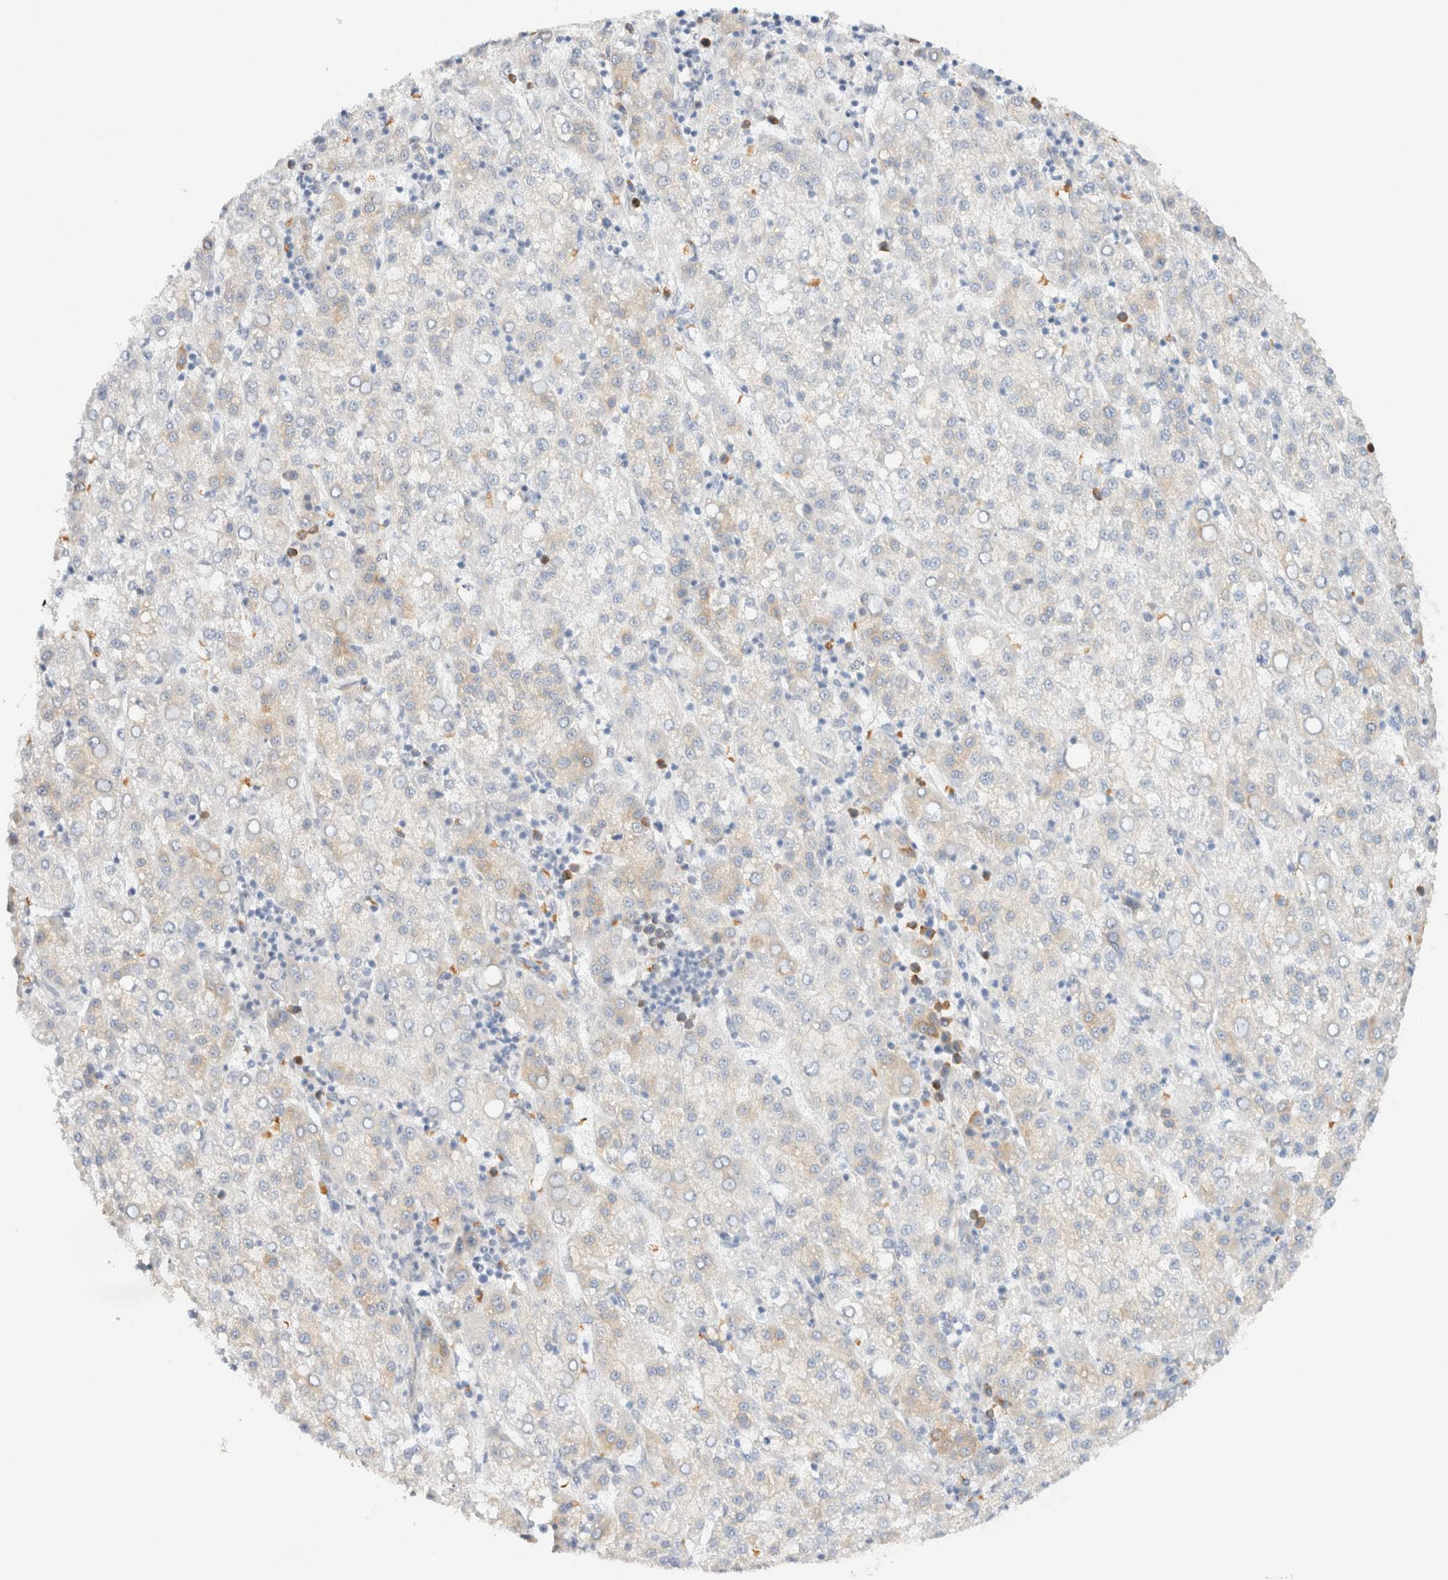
{"staining": {"intensity": "weak", "quantity": "<25%", "location": "cytoplasmic/membranous"}, "tissue": "liver cancer", "cell_type": "Tumor cells", "image_type": "cancer", "snomed": [{"axis": "morphology", "description": "Carcinoma, Hepatocellular, NOS"}, {"axis": "topography", "description": "Liver"}], "caption": "Tumor cells show no significant protein staining in liver cancer (hepatocellular carcinoma).", "gene": "SYVN1", "patient": {"sex": "female", "age": 58}}